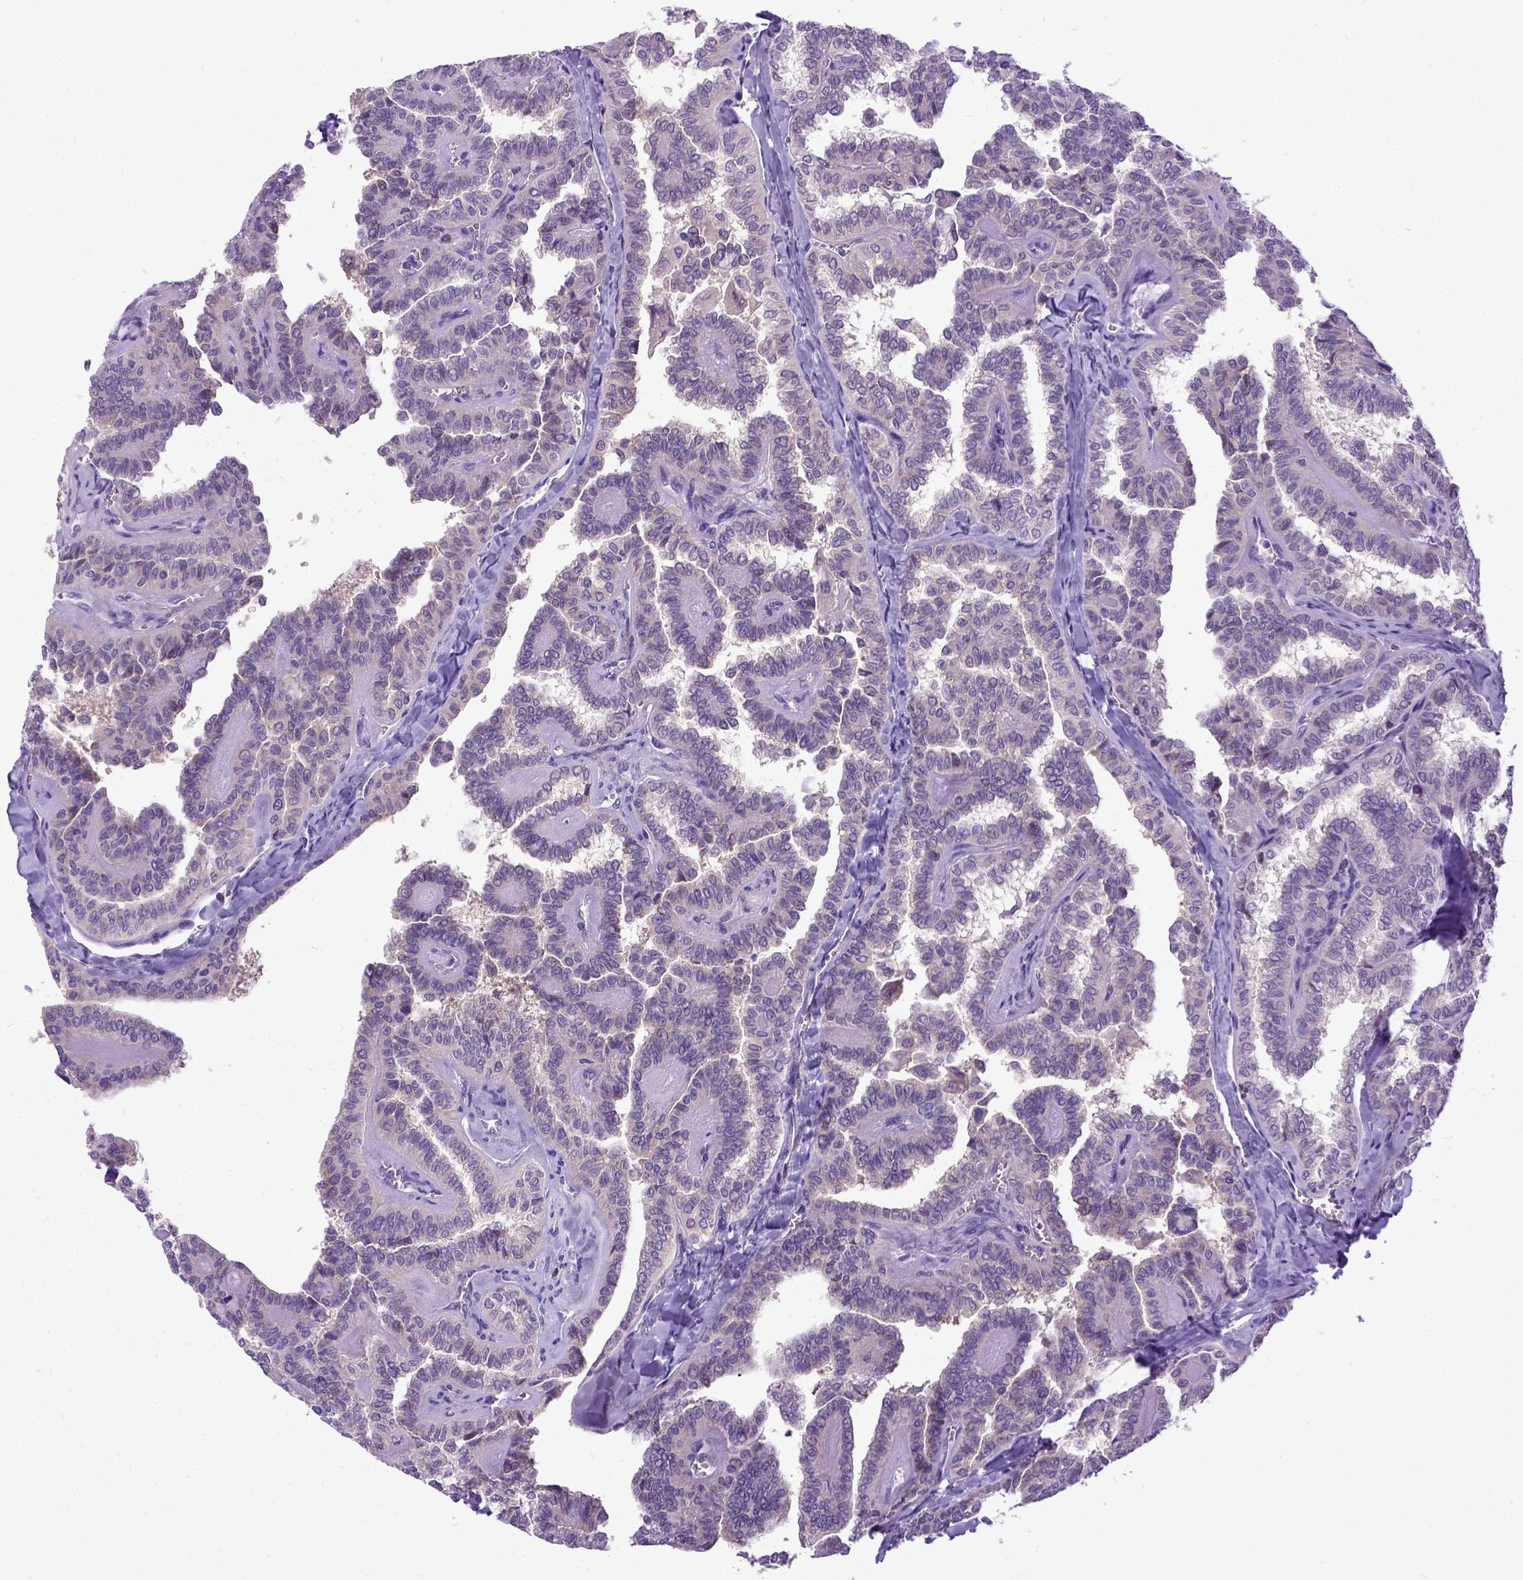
{"staining": {"intensity": "negative", "quantity": "none", "location": "none"}, "tissue": "thyroid cancer", "cell_type": "Tumor cells", "image_type": "cancer", "snomed": [{"axis": "morphology", "description": "Papillary adenocarcinoma, NOS"}, {"axis": "topography", "description": "Thyroid gland"}], "caption": "A photomicrograph of human papillary adenocarcinoma (thyroid) is negative for staining in tumor cells.", "gene": "NEK5", "patient": {"sex": "female", "age": 41}}